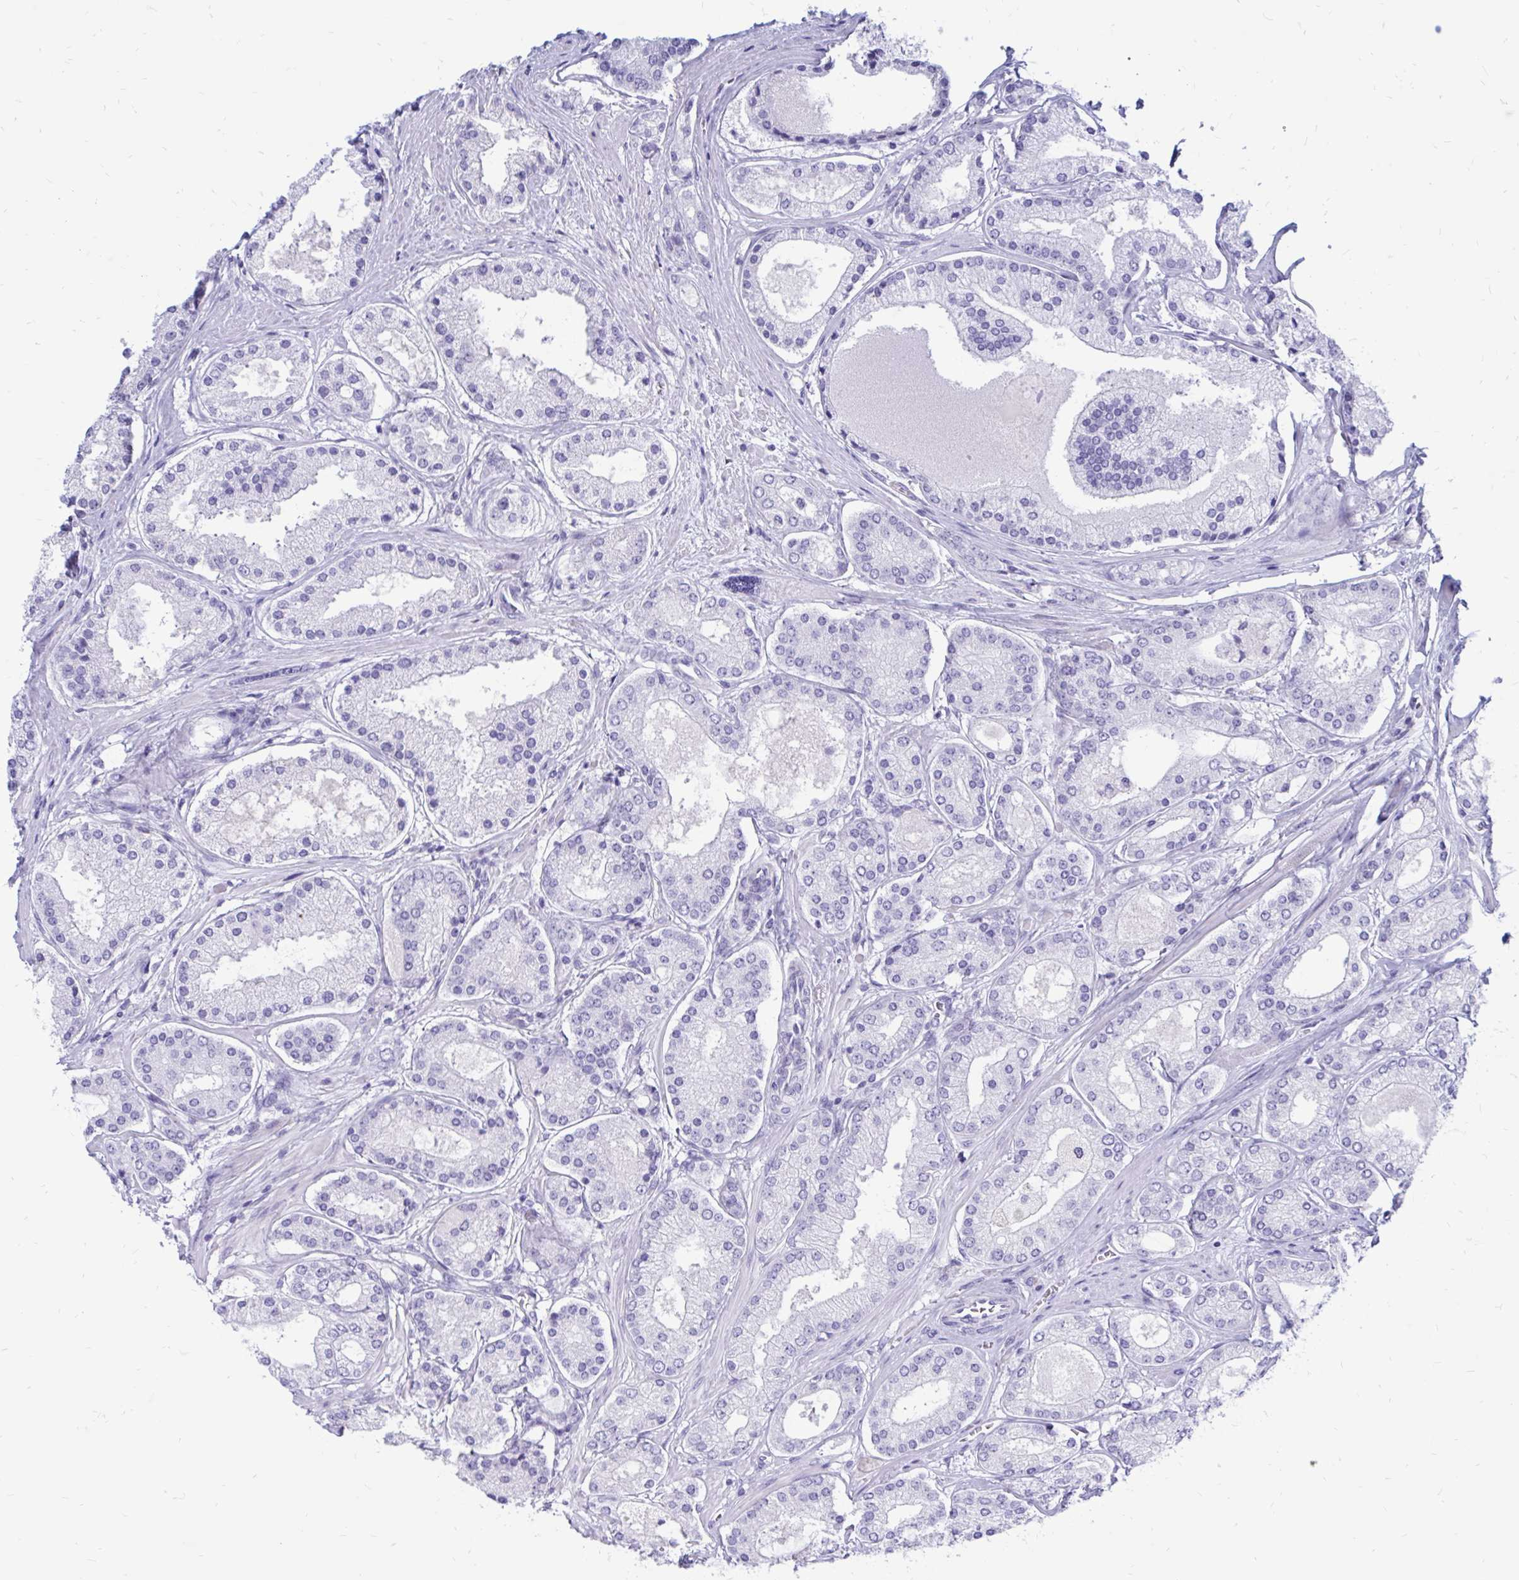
{"staining": {"intensity": "negative", "quantity": "none", "location": "none"}, "tissue": "prostate cancer", "cell_type": "Tumor cells", "image_type": "cancer", "snomed": [{"axis": "morphology", "description": "Adenocarcinoma, High grade"}, {"axis": "topography", "description": "Prostate"}], "caption": "A high-resolution image shows IHC staining of prostate cancer (adenocarcinoma (high-grade)), which demonstrates no significant expression in tumor cells.", "gene": "IGSF5", "patient": {"sex": "male", "age": 67}}